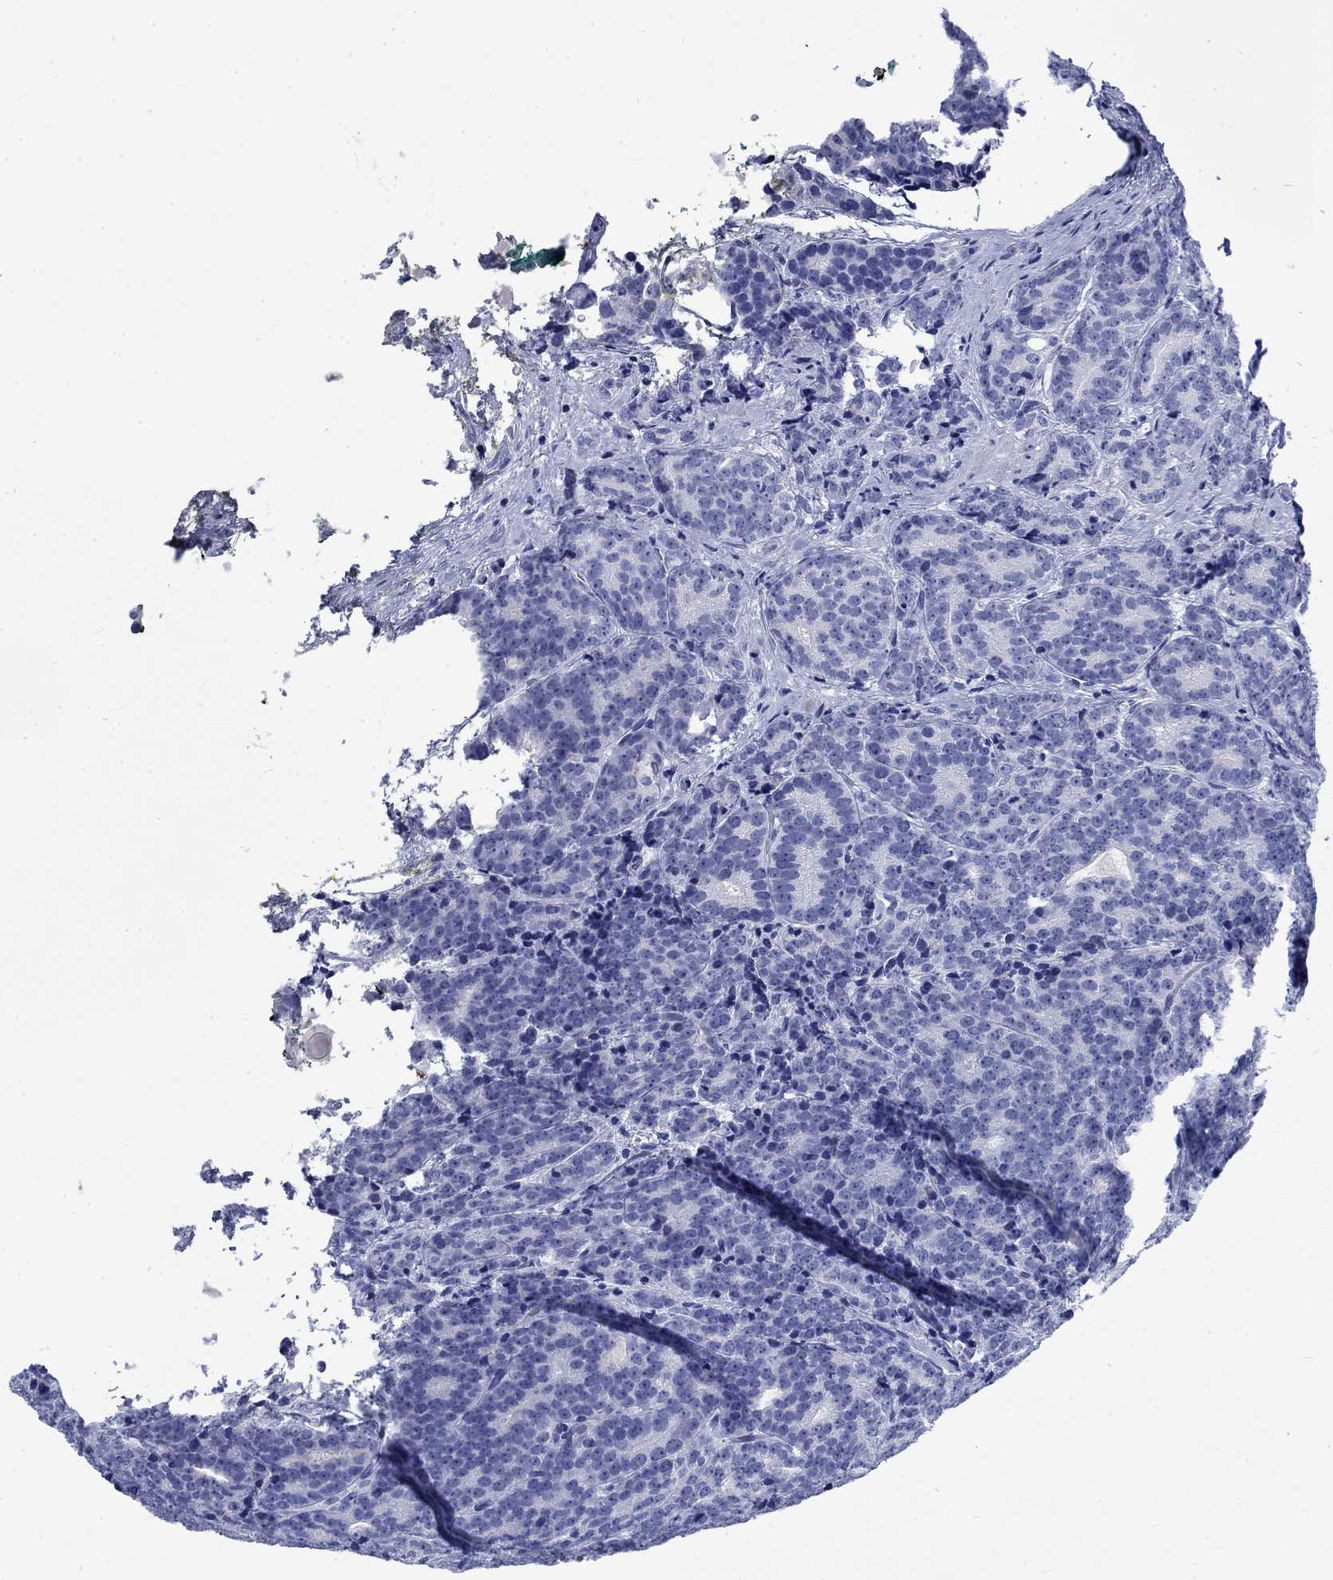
{"staining": {"intensity": "negative", "quantity": "none", "location": "none"}, "tissue": "prostate cancer", "cell_type": "Tumor cells", "image_type": "cancer", "snomed": [{"axis": "morphology", "description": "Adenocarcinoma, NOS"}, {"axis": "topography", "description": "Prostate"}], "caption": "Protein analysis of adenocarcinoma (prostate) shows no significant staining in tumor cells. Nuclei are stained in blue.", "gene": "KRT76", "patient": {"sex": "male", "age": 71}}